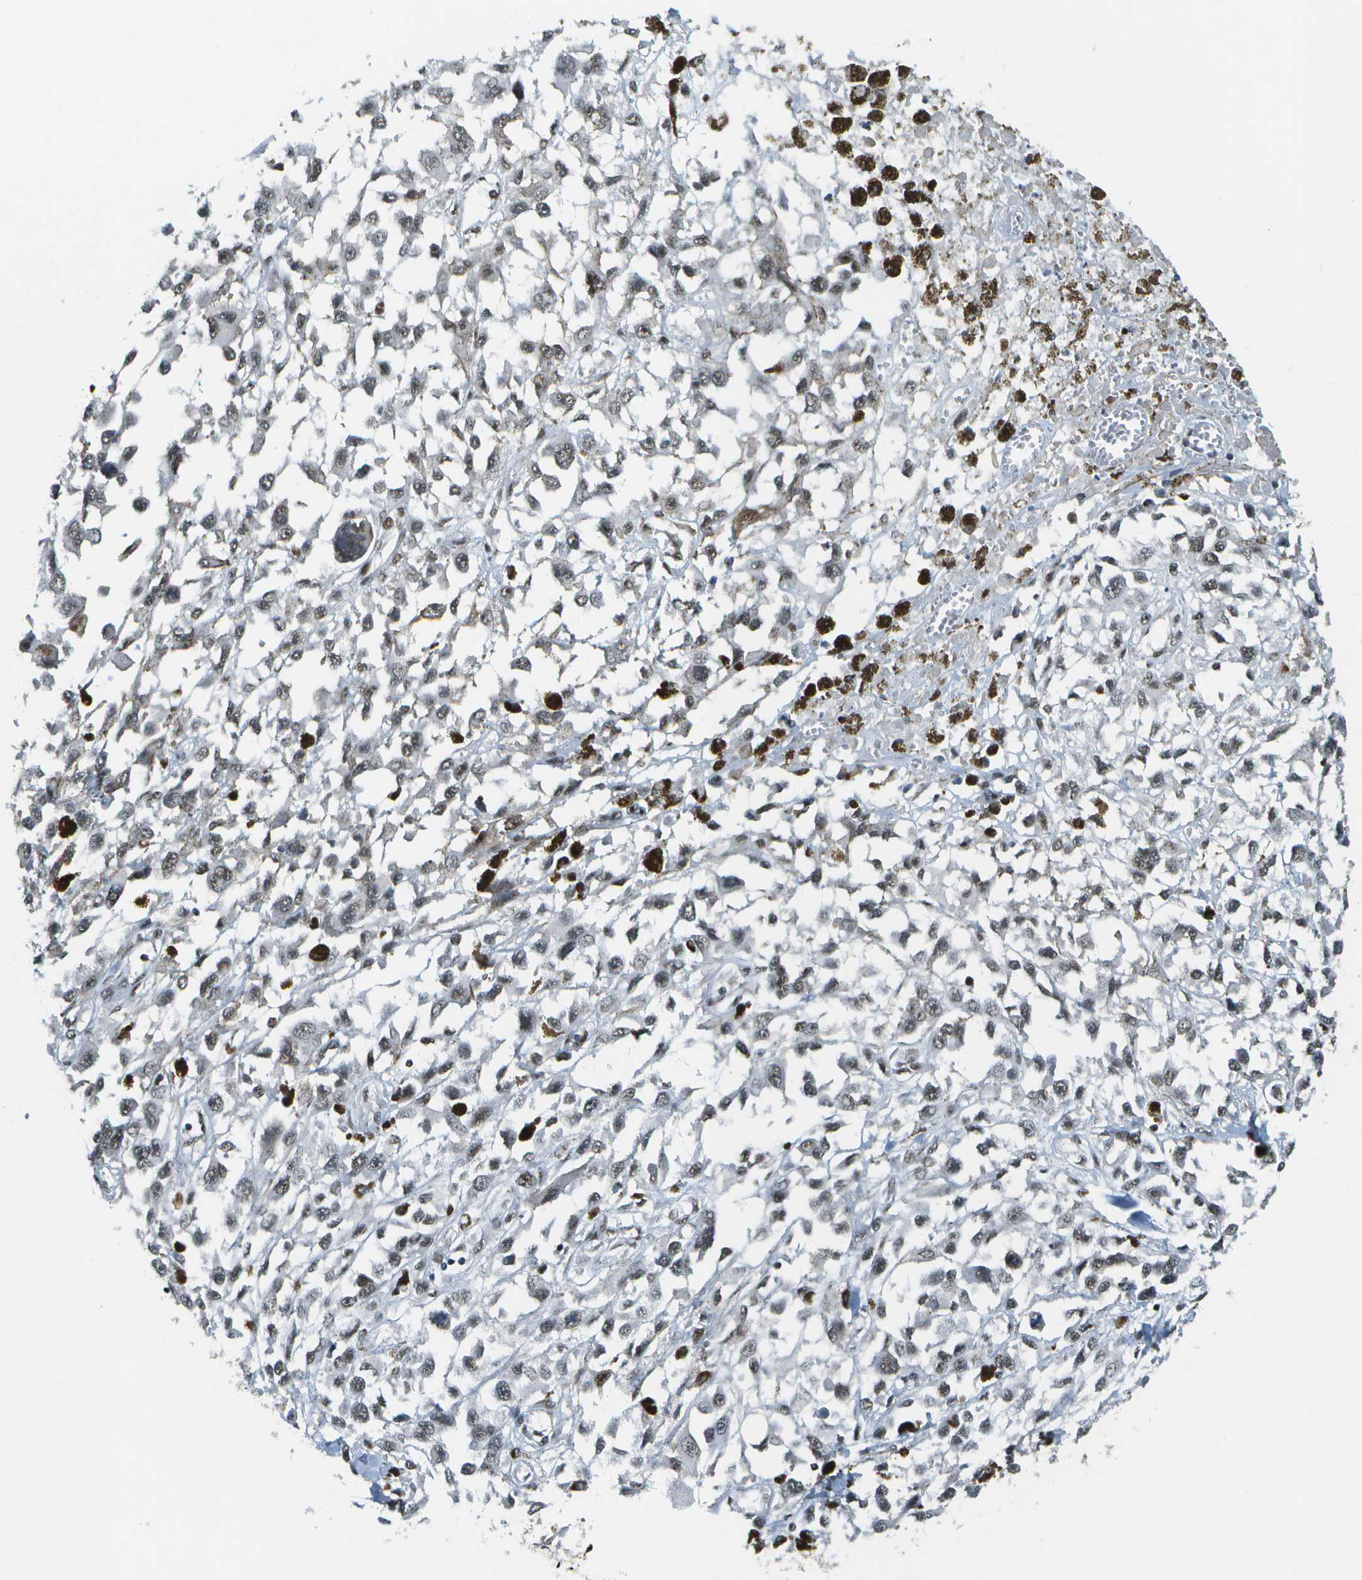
{"staining": {"intensity": "weak", "quantity": "25%-75%", "location": "nuclear"}, "tissue": "melanoma", "cell_type": "Tumor cells", "image_type": "cancer", "snomed": [{"axis": "morphology", "description": "Malignant melanoma, Metastatic site"}, {"axis": "topography", "description": "Lymph node"}], "caption": "Immunohistochemical staining of human melanoma displays low levels of weak nuclear protein staining in approximately 25%-75% of tumor cells.", "gene": "IRF7", "patient": {"sex": "male", "age": 59}}